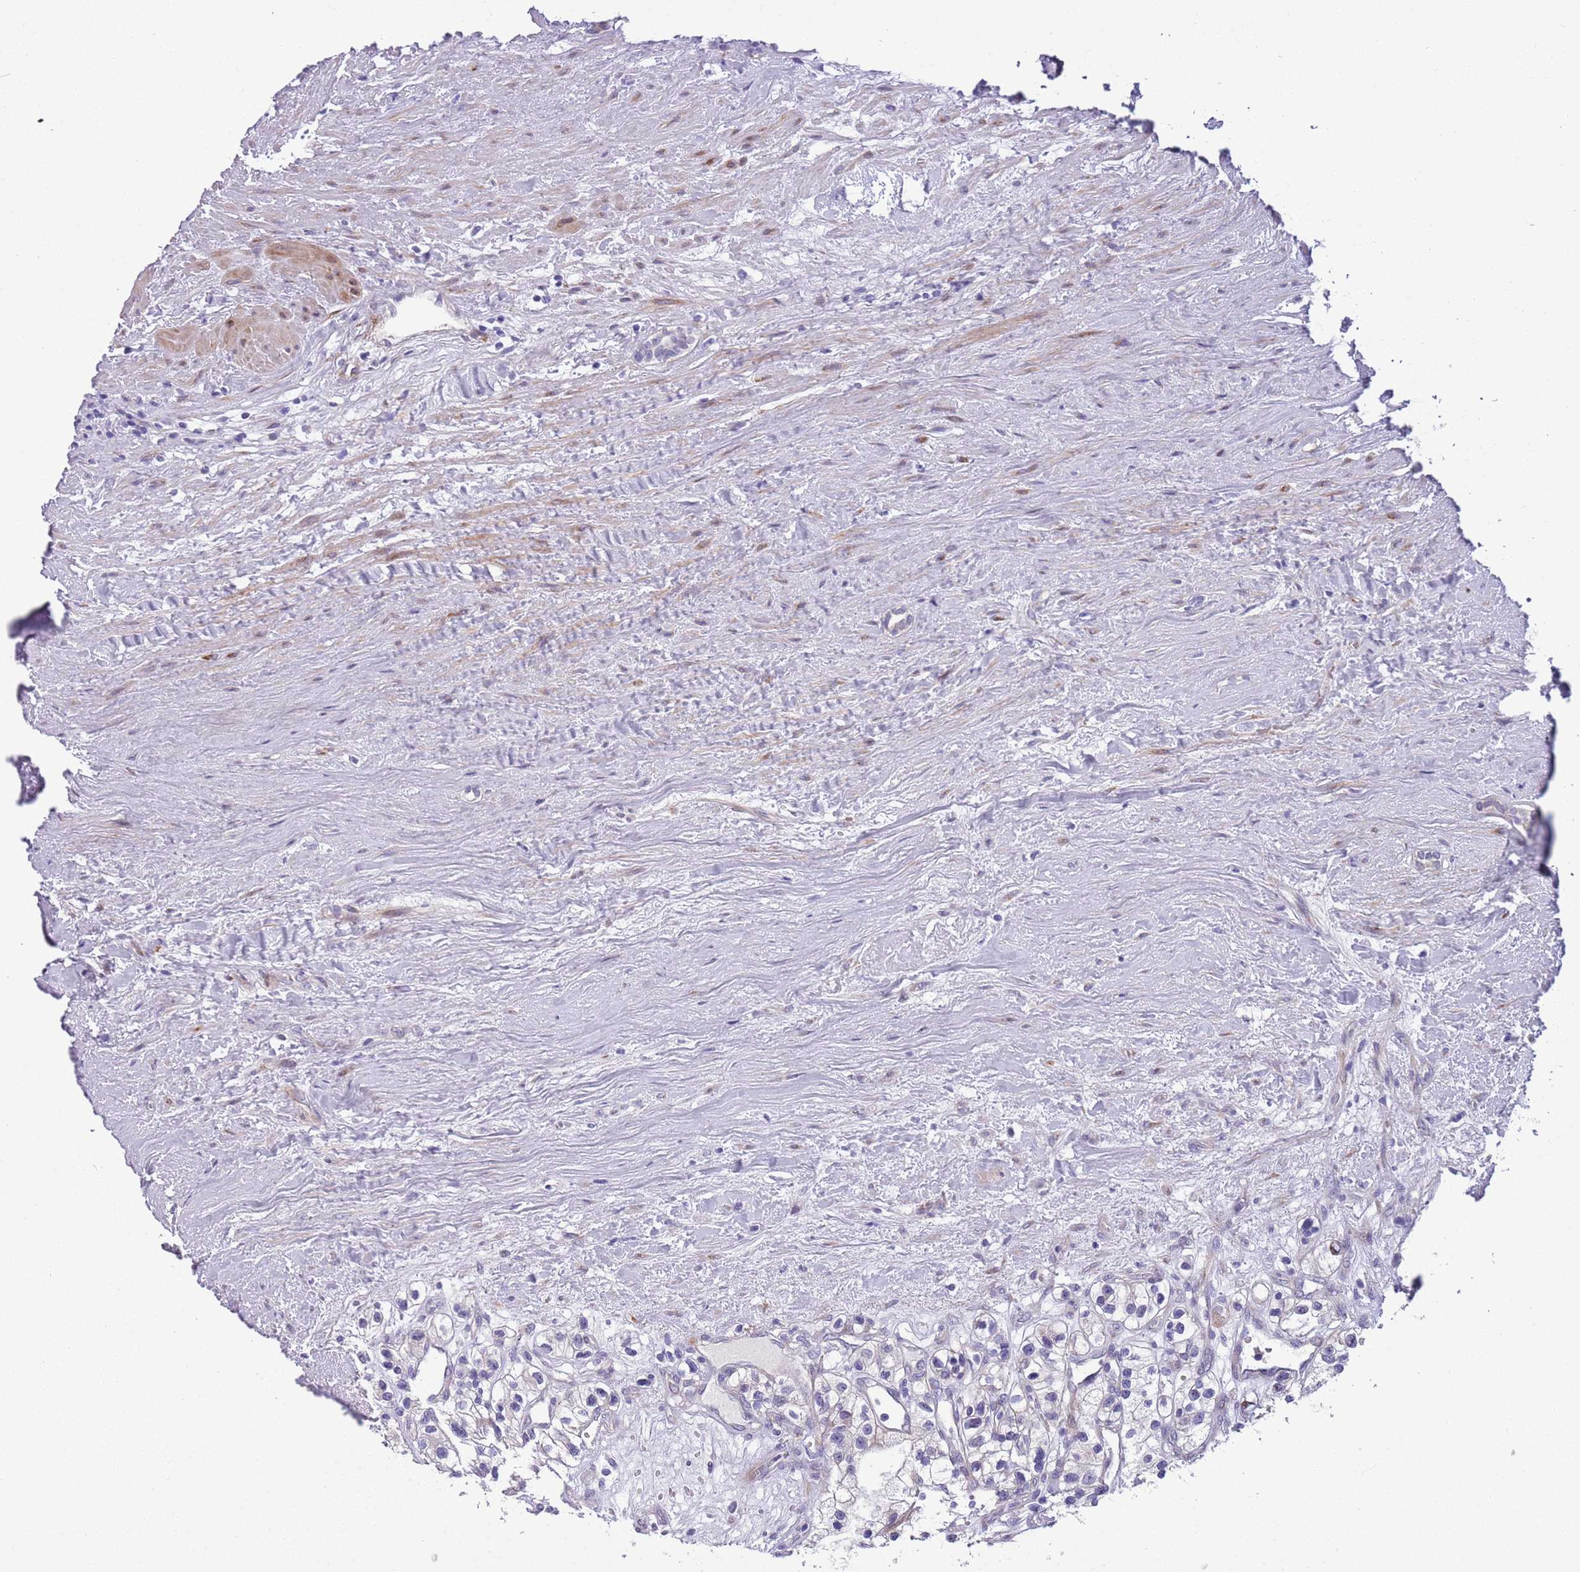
{"staining": {"intensity": "negative", "quantity": "none", "location": "none"}, "tissue": "renal cancer", "cell_type": "Tumor cells", "image_type": "cancer", "snomed": [{"axis": "morphology", "description": "Adenocarcinoma, NOS"}, {"axis": "topography", "description": "Kidney"}], "caption": "A histopathology image of human renal cancer (adenocarcinoma) is negative for staining in tumor cells.", "gene": "MRPL32", "patient": {"sex": "female", "age": 57}}